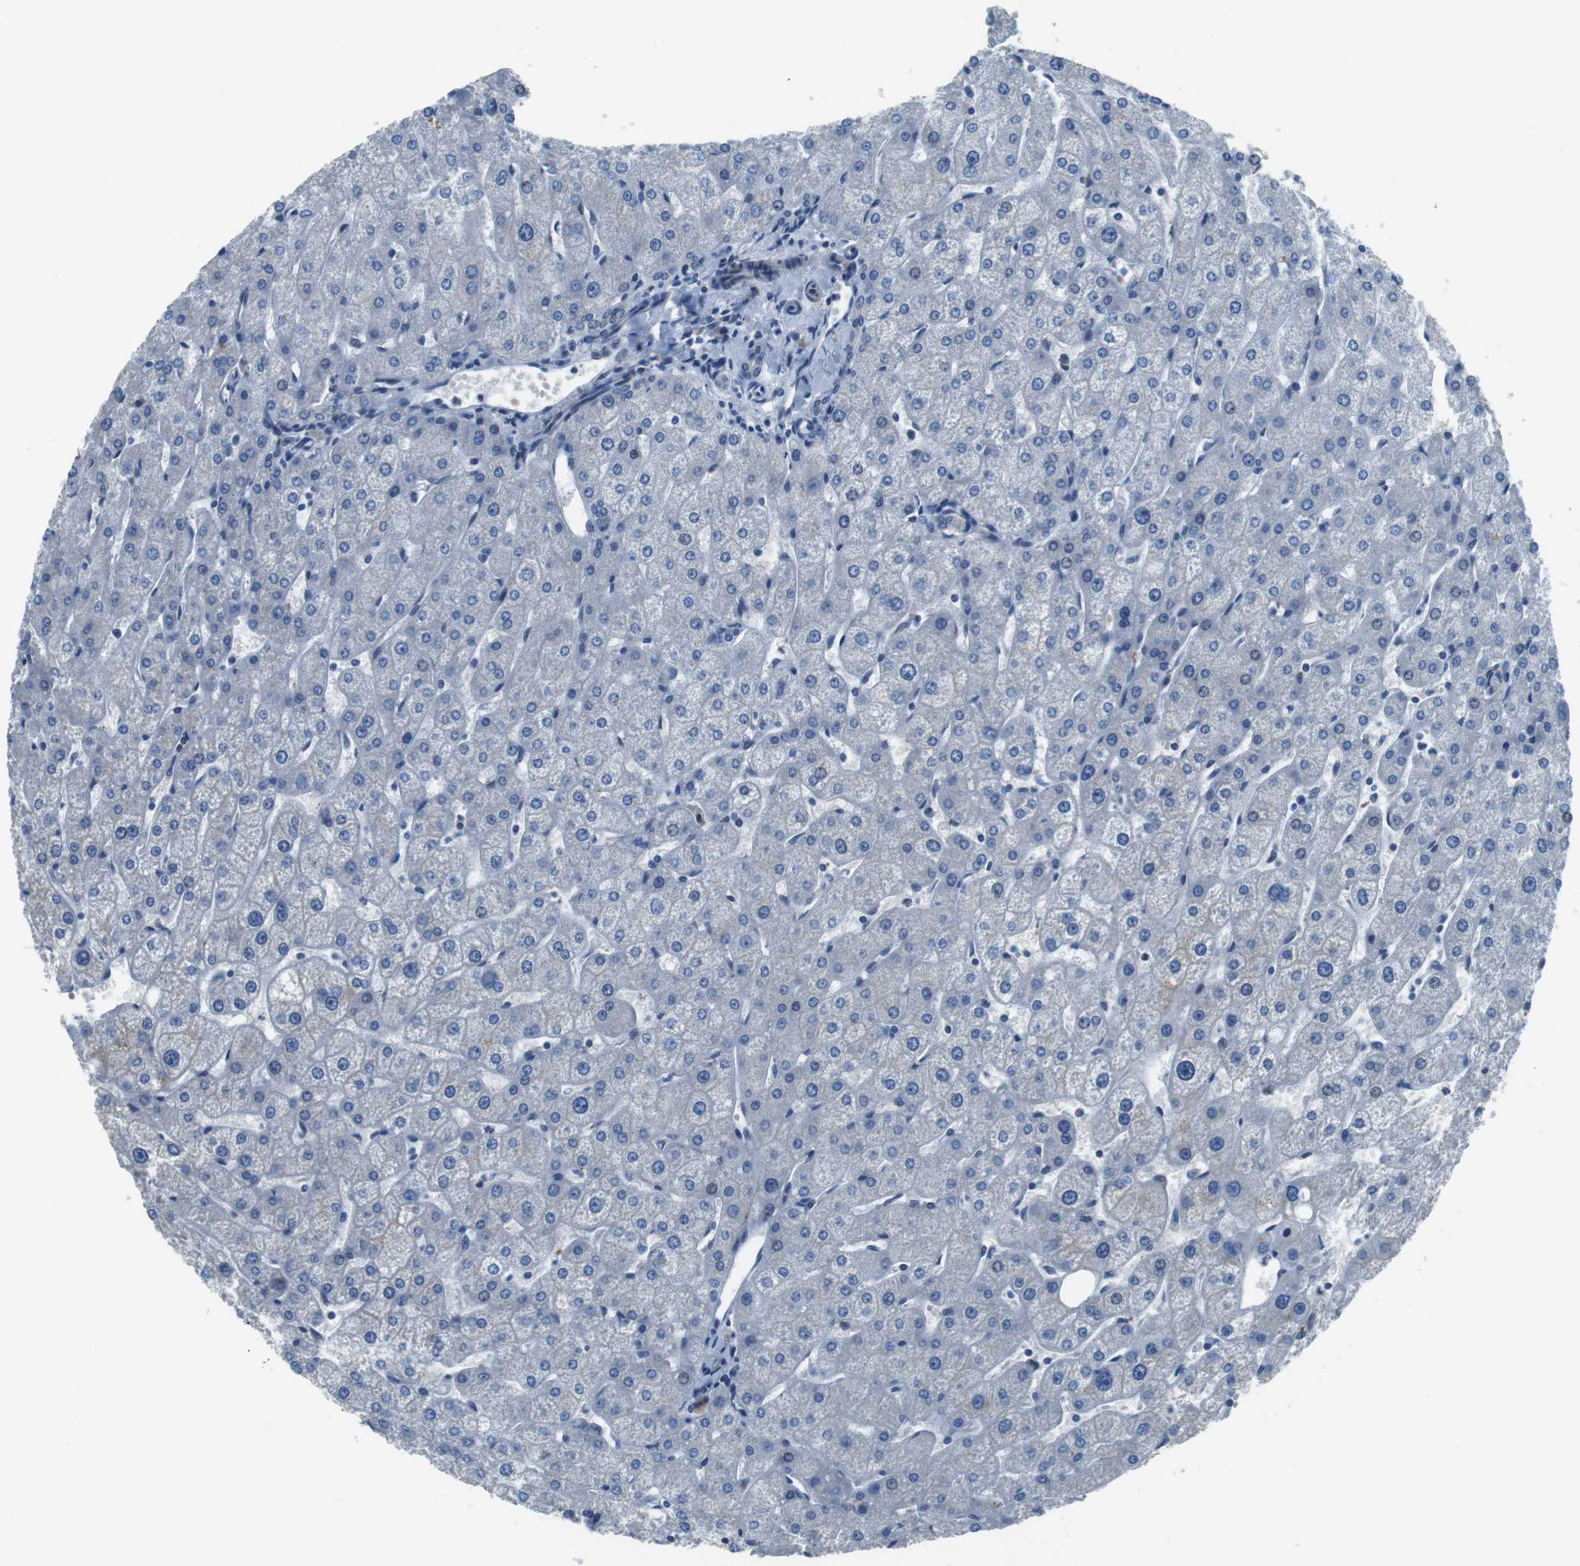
{"staining": {"intensity": "negative", "quantity": "none", "location": "none"}, "tissue": "liver", "cell_type": "Cholangiocytes", "image_type": "normal", "snomed": [{"axis": "morphology", "description": "Normal tissue, NOS"}, {"axis": "topography", "description": "Liver"}], "caption": "Protein analysis of normal liver demonstrates no significant expression in cholangiocytes.", "gene": "LRRC49", "patient": {"sex": "male", "age": 67}}